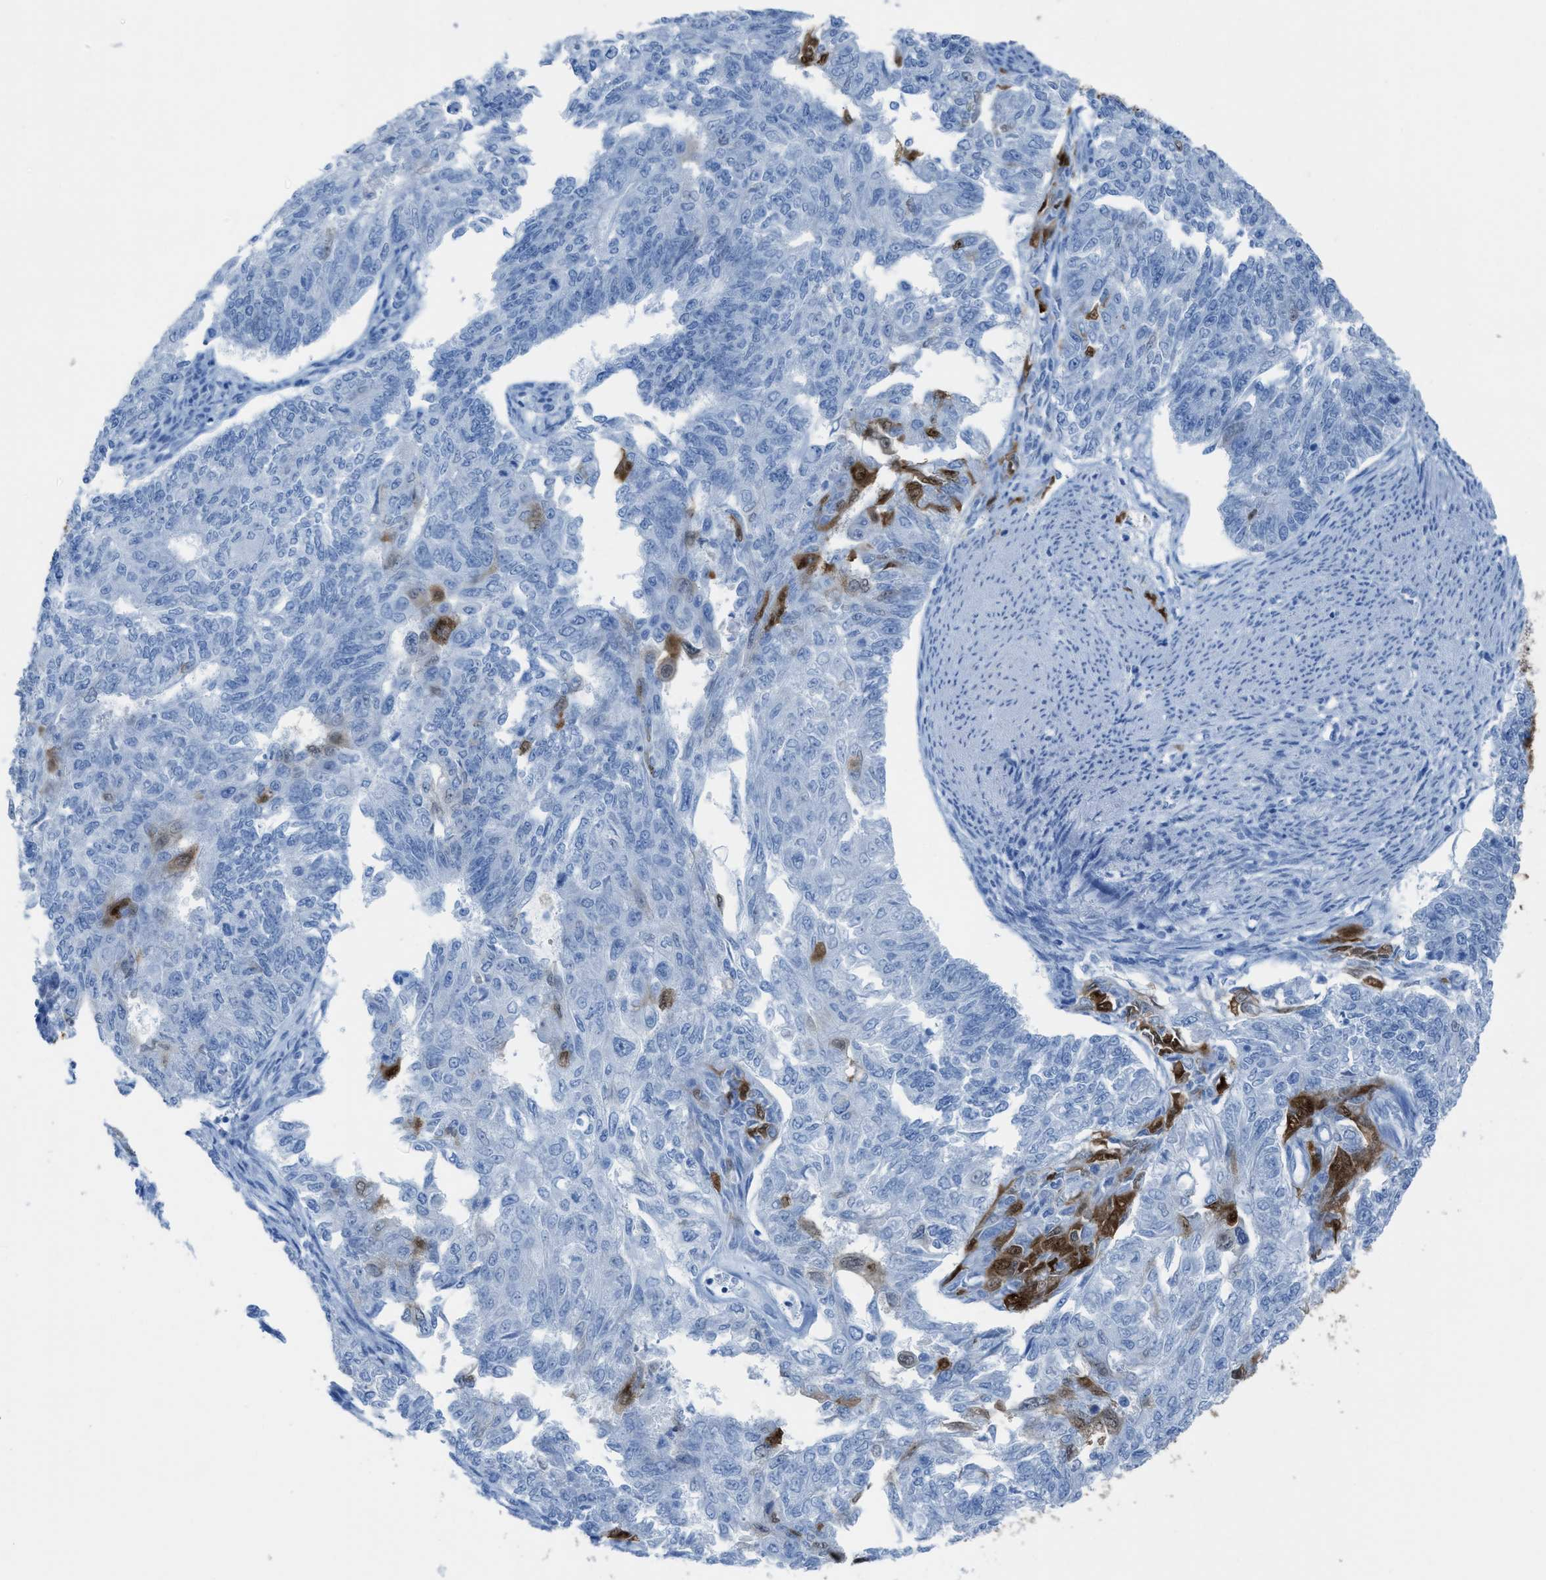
{"staining": {"intensity": "moderate", "quantity": "<25%", "location": "cytoplasmic/membranous,nuclear"}, "tissue": "endometrial cancer", "cell_type": "Tumor cells", "image_type": "cancer", "snomed": [{"axis": "morphology", "description": "Adenocarcinoma, NOS"}, {"axis": "topography", "description": "Endometrium"}], "caption": "The histopathology image demonstrates staining of adenocarcinoma (endometrial), revealing moderate cytoplasmic/membranous and nuclear protein expression (brown color) within tumor cells.", "gene": "CDKN2A", "patient": {"sex": "female", "age": 32}}